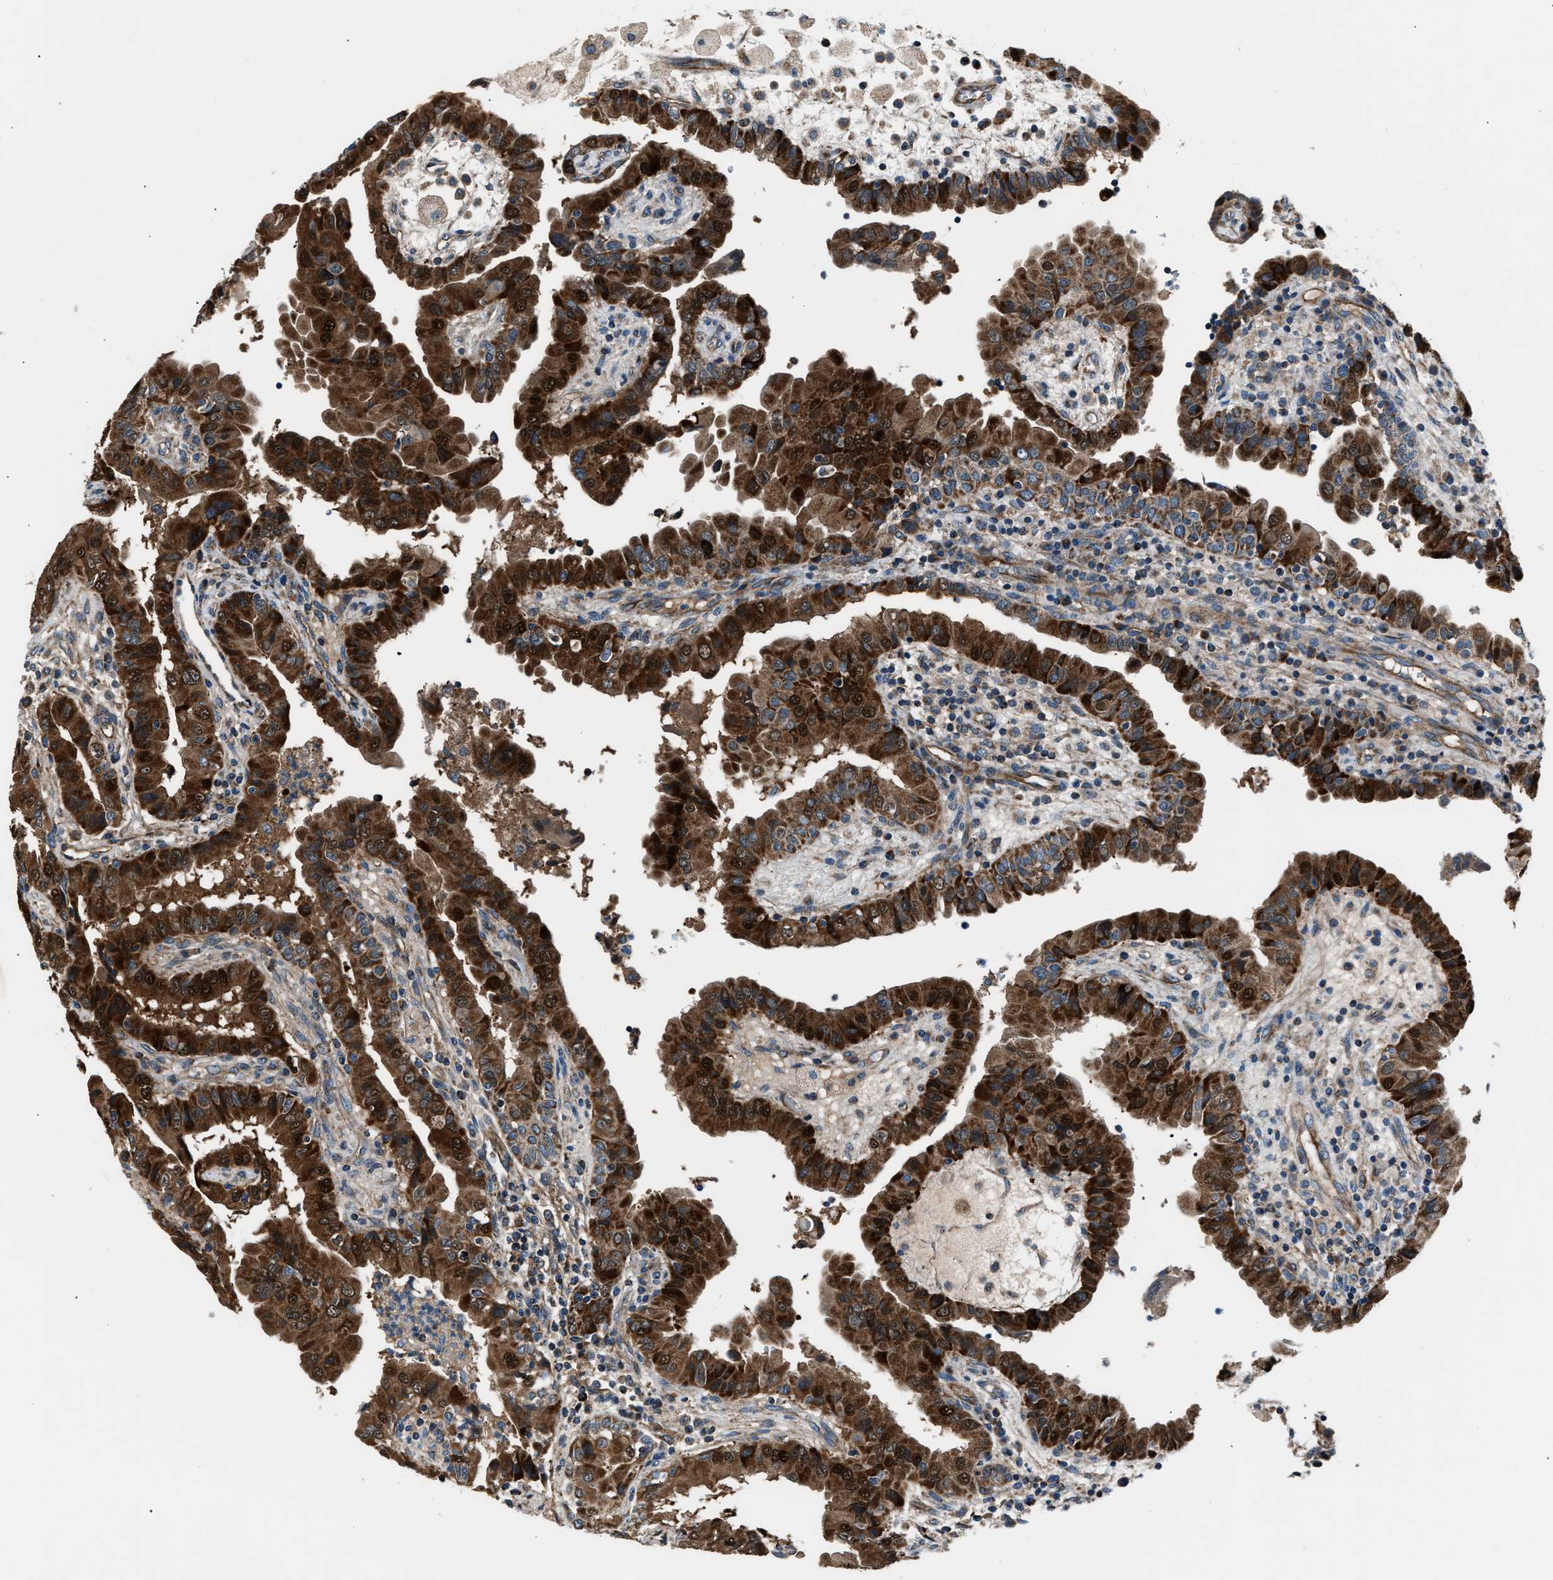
{"staining": {"intensity": "strong", "quantity": ">75%", "location": "cytoplasmic/membranous"}, "tissue": "thyroid cancer", "cell_type": "Tumor cells", "image_type": "cancer", "snomed": [{"axis": "morphology", "description": "Papillary adenocarcinoma, NOS"}, {"axis": "topography", "description": "Thyroid gland"}], "caption": "The immunohistochemical stain shows strong cytoplasmic/membranous positivity in tumor cells of thyroid cancer tissue. (IHC, brightfield microscopy, high magnification).", "gene": "GGCT", "patient": {"sex": "male", "age": 33}}